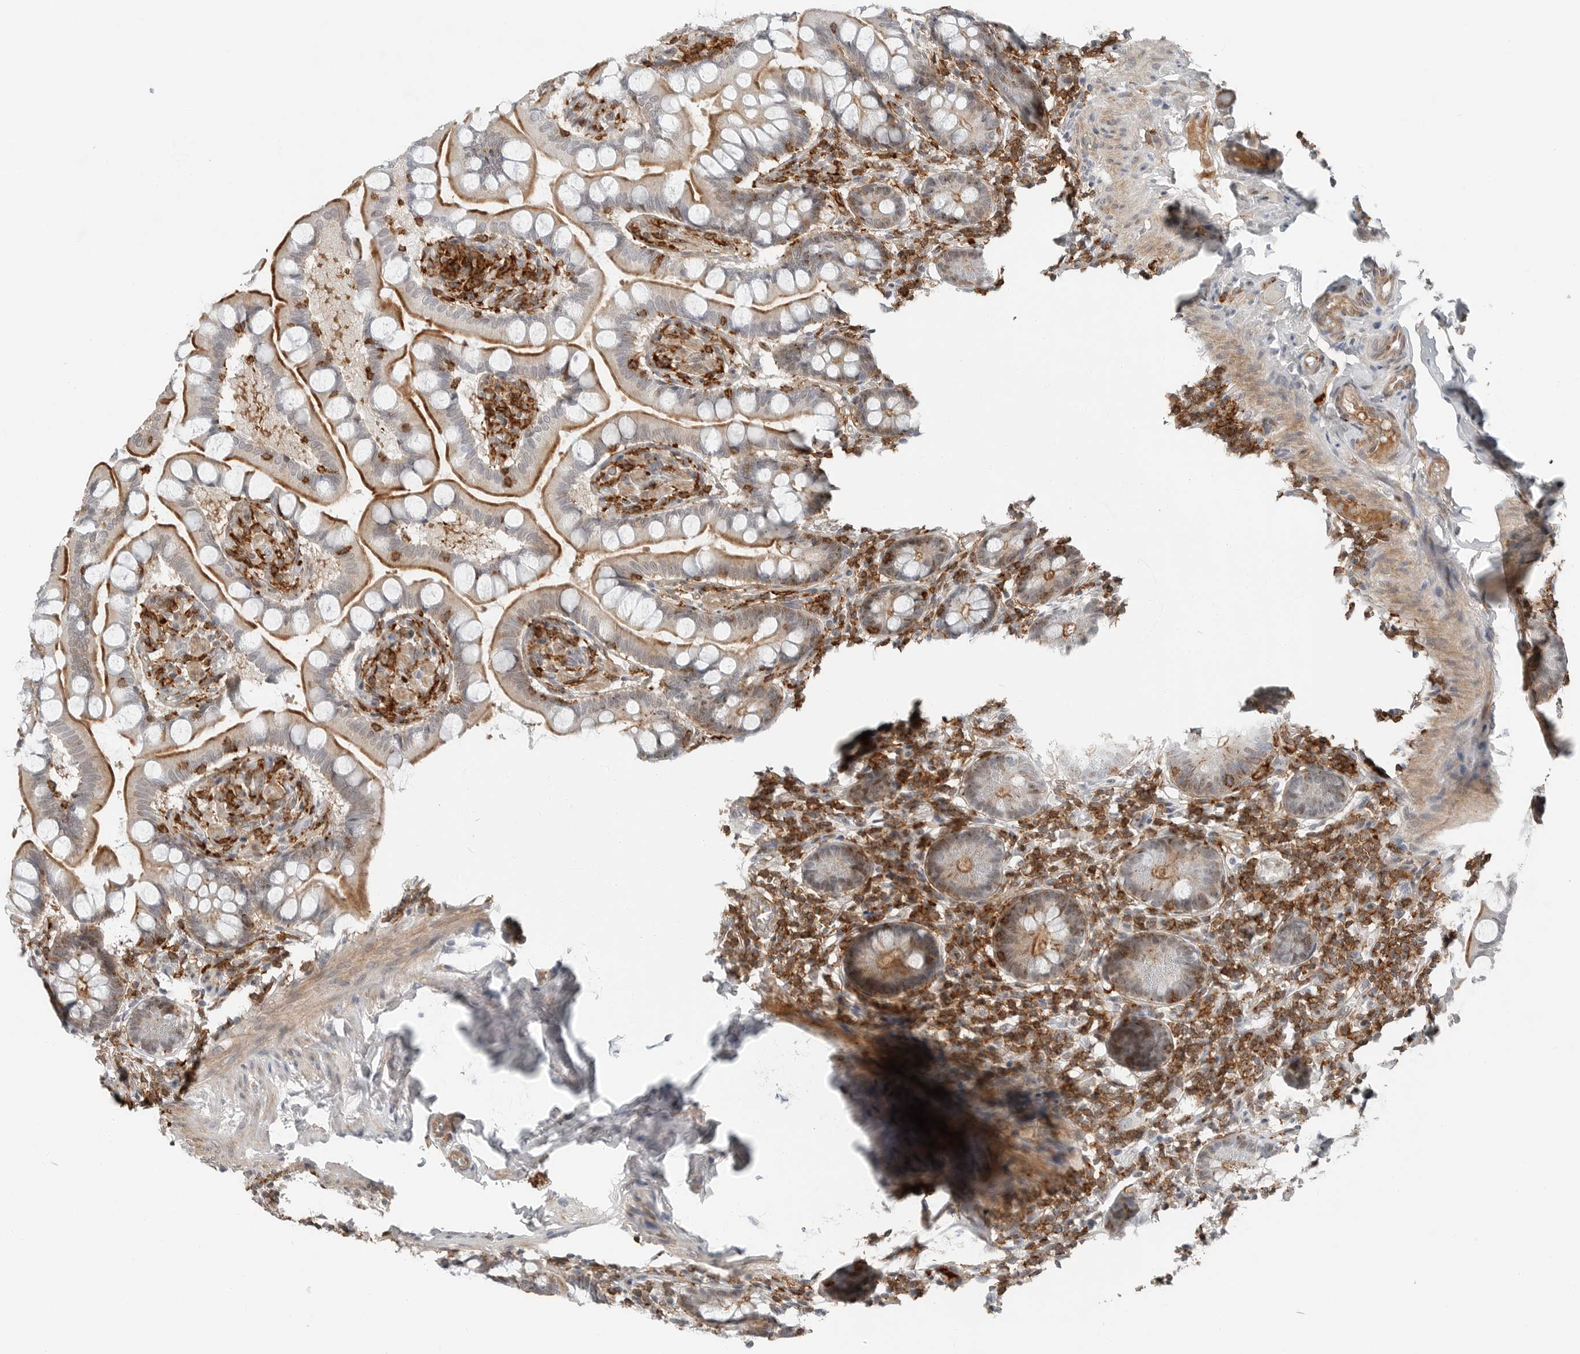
{"staining": {"intensity": "strong", "quantity": ">75%", "location": "cytoplasmic/membranous"}, "tissue": "small intestine", "cell_type": "Glandular cells", "image_type": "normal", "snomed": [{"axis": "morphology", "description": "Normal tissue, NOS"}, {"axis": "topography", "description": "Small intestine"}], "caption": "Protein staining exhibits strong cytoplasmic/membranous positivity in about >75% of glandular cells in unremarkable small intestine.", "gene": "LEFTY2", "patient": {"sex": "male", "age": 41}}